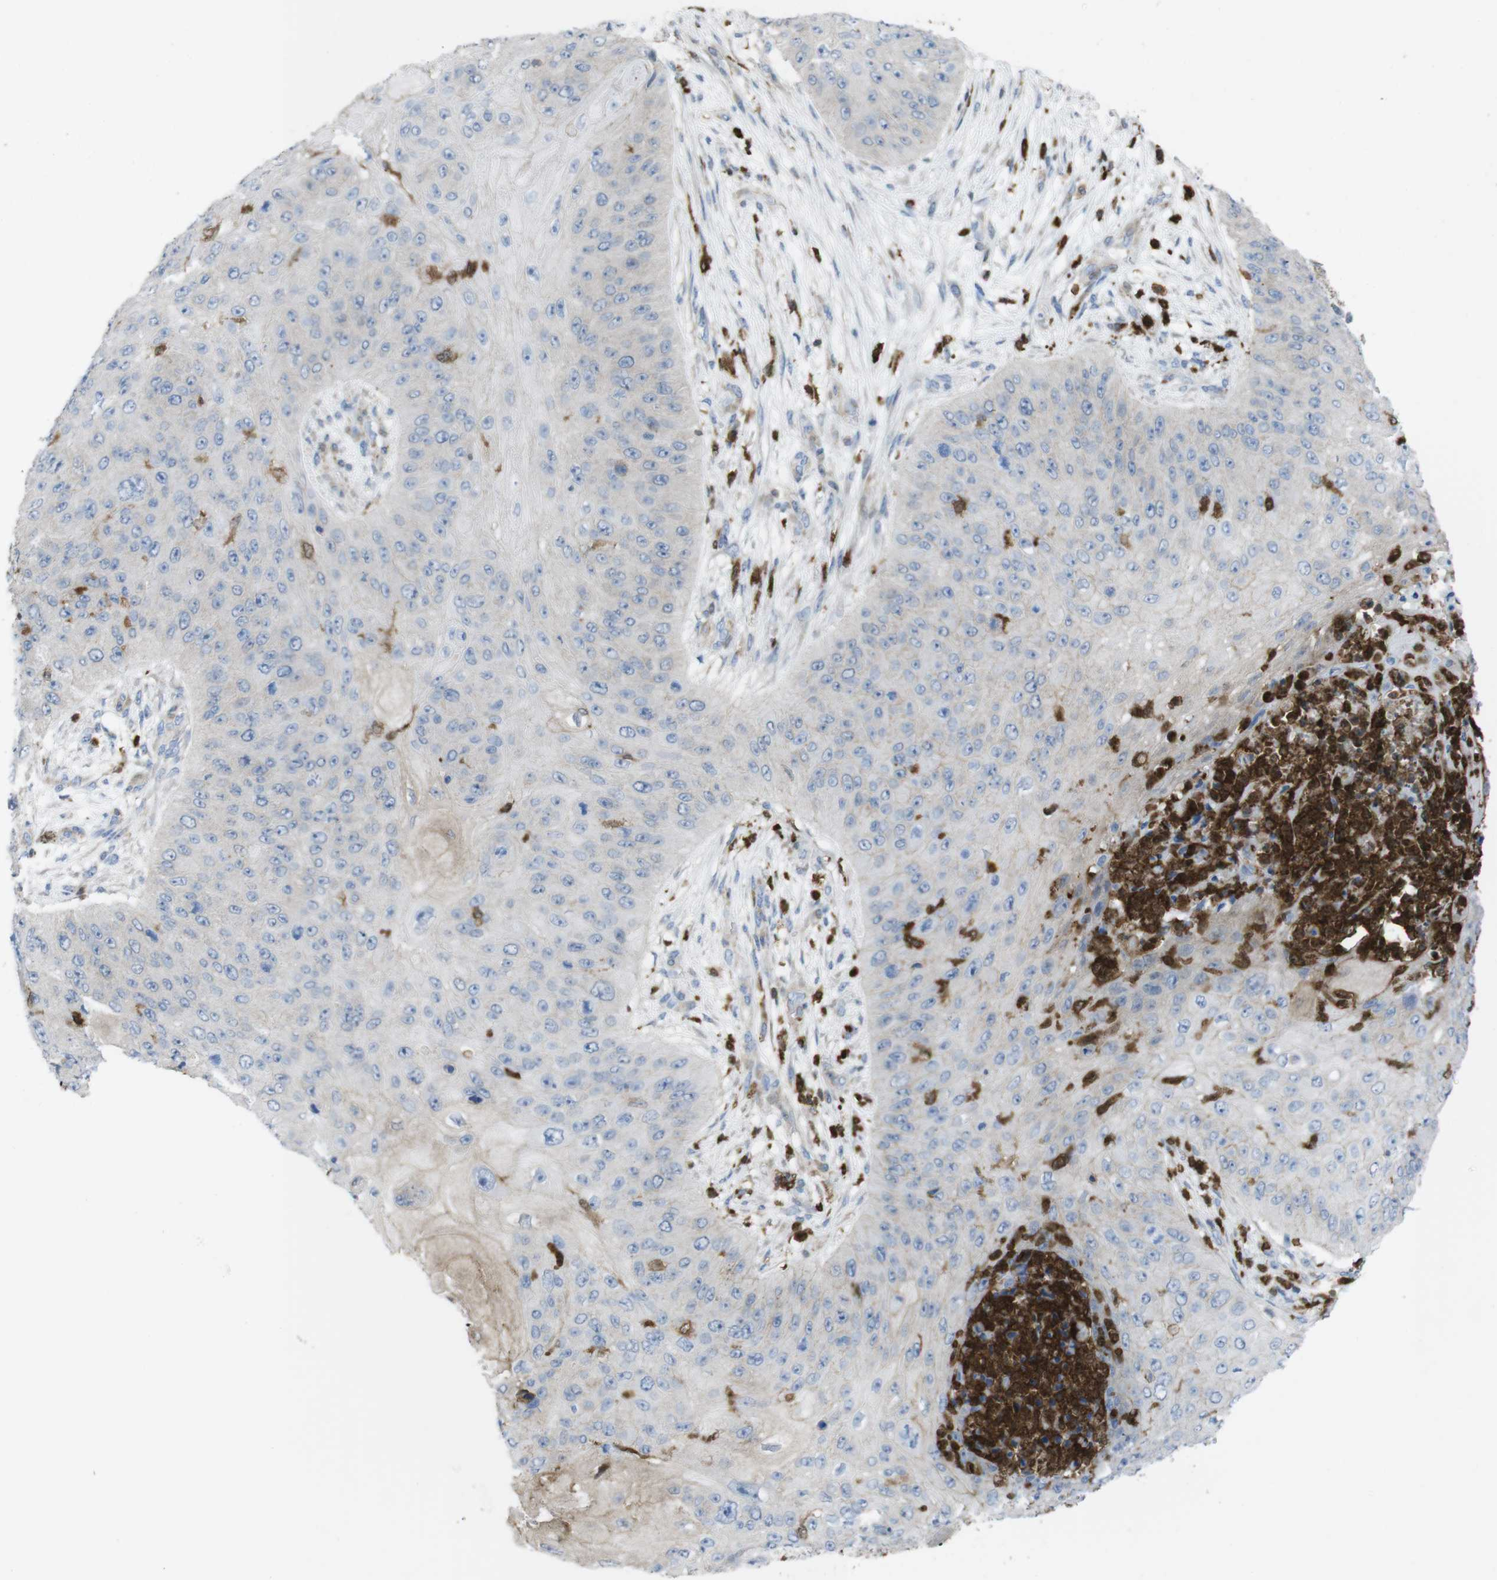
{"staining": {"intensity": "weak", "quantity": ">75%", "location": "cytoplasmic/membranous"}, "tissue": "skin cancer", "cell_type": "Tumor cells", "image_type": "cancer", "snomed": [{"axis": "morphology", "description": "Squamous cell carcinoma, NOS"}, {"axis": "topography", "description": "Skin"}], "caption": "An image of human squamous cell carcinoma (skin) stained for a protein reveals weak cytoplasmic/membranous brown staining in tumor cells.", "gene": "PRKCD", "patient": {"sex": "female", "age": 80}}